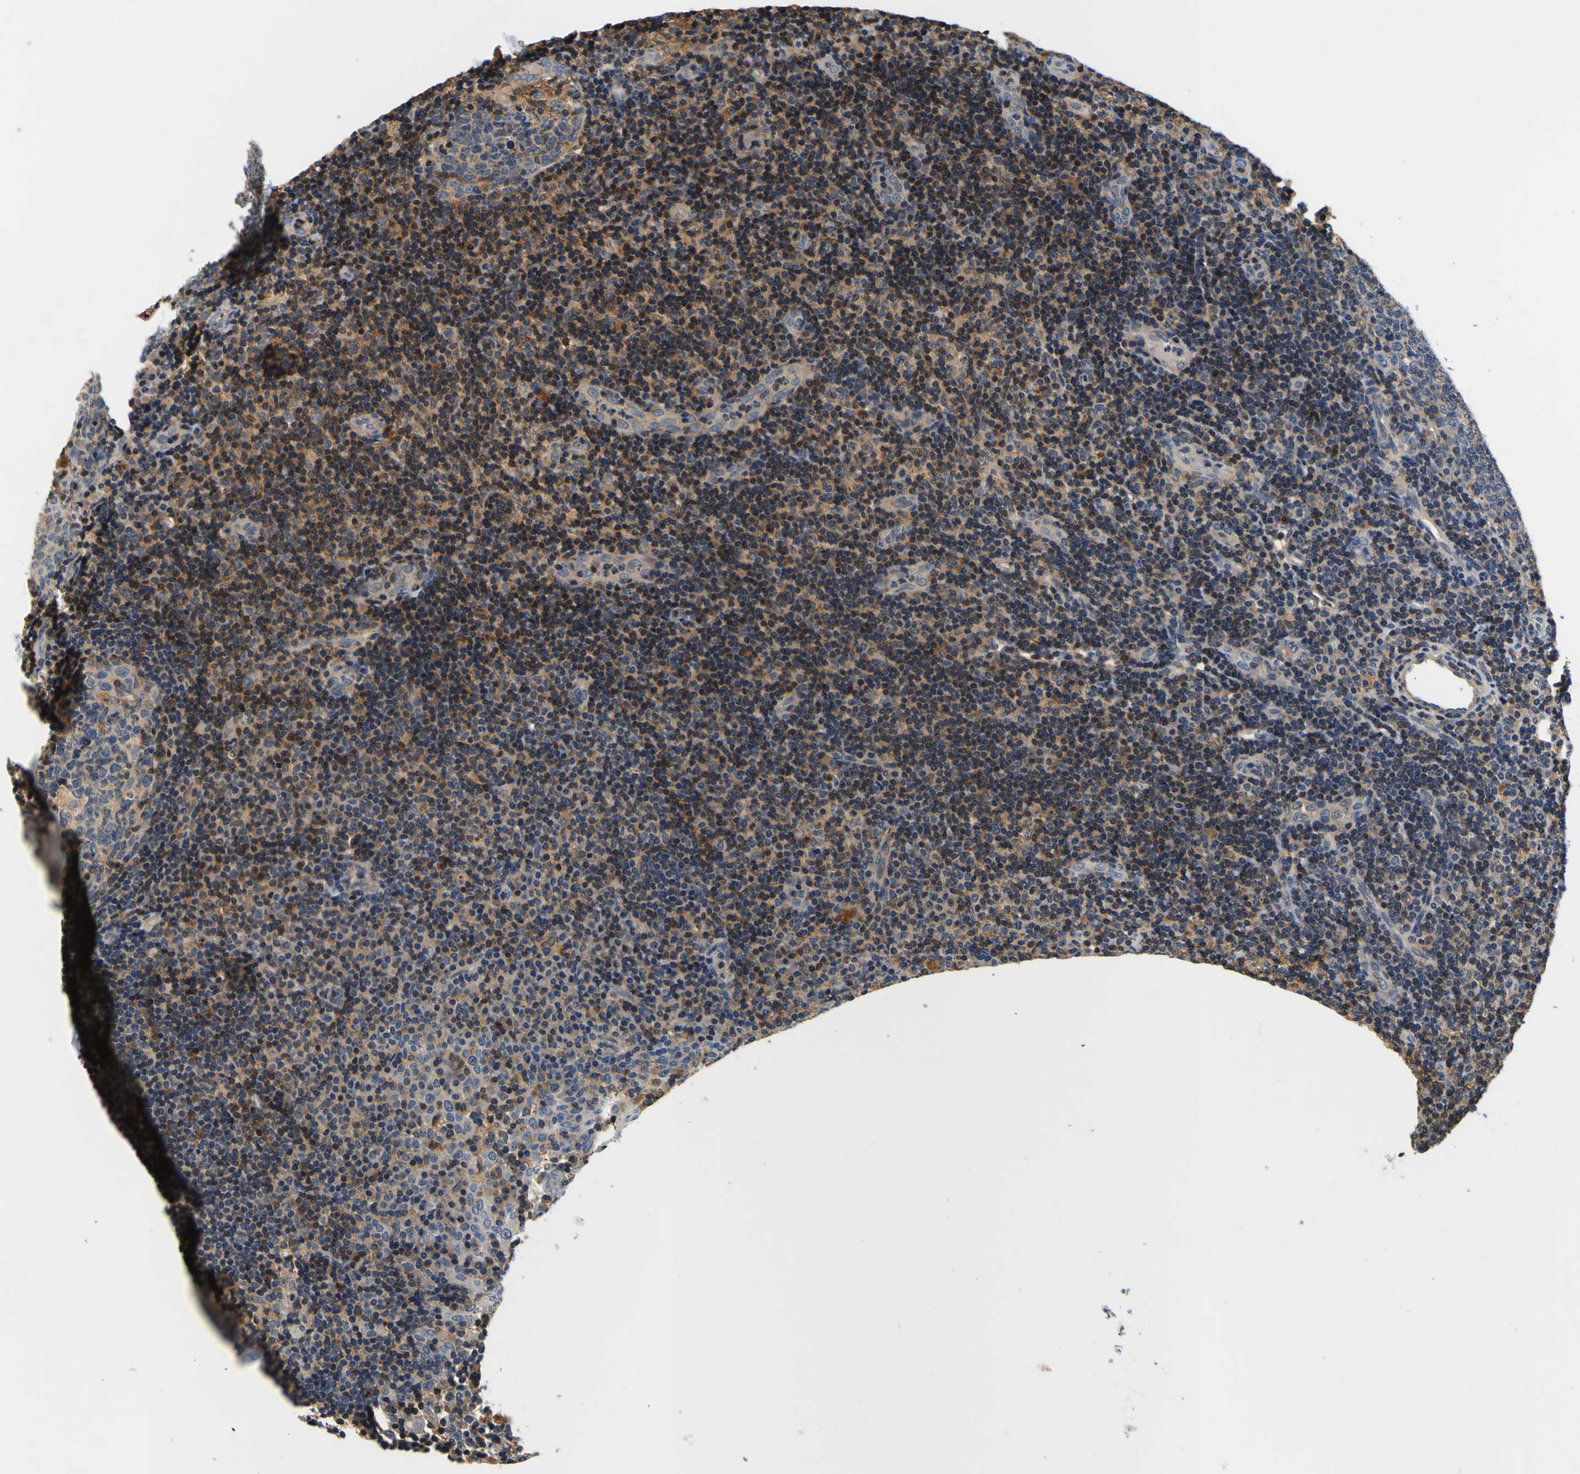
{"staining": {"intensity": "moderate", "quantity": "<25%", "location": "cytoplasmic/membranous"}, "tissue": "tonsil", "cell_type": "Germinal center cells", "image_type": "normal", "snomed": [{"axis": "morphology", "description": "Normal tissue, NOS"}, {"axis": "topography", "description": "Tonsil"}], "caption": "Unremarkable tonsil was stained to show a protein in brown. There is low levels of moderate cytoplasmic/membranous staining in approximately <25% of germinal center cells. (brown staining indicates protein expression, while blue staining denotes nuclei).", "gene": "TNIK", "patient": {"sex": "female", "age": 40}}